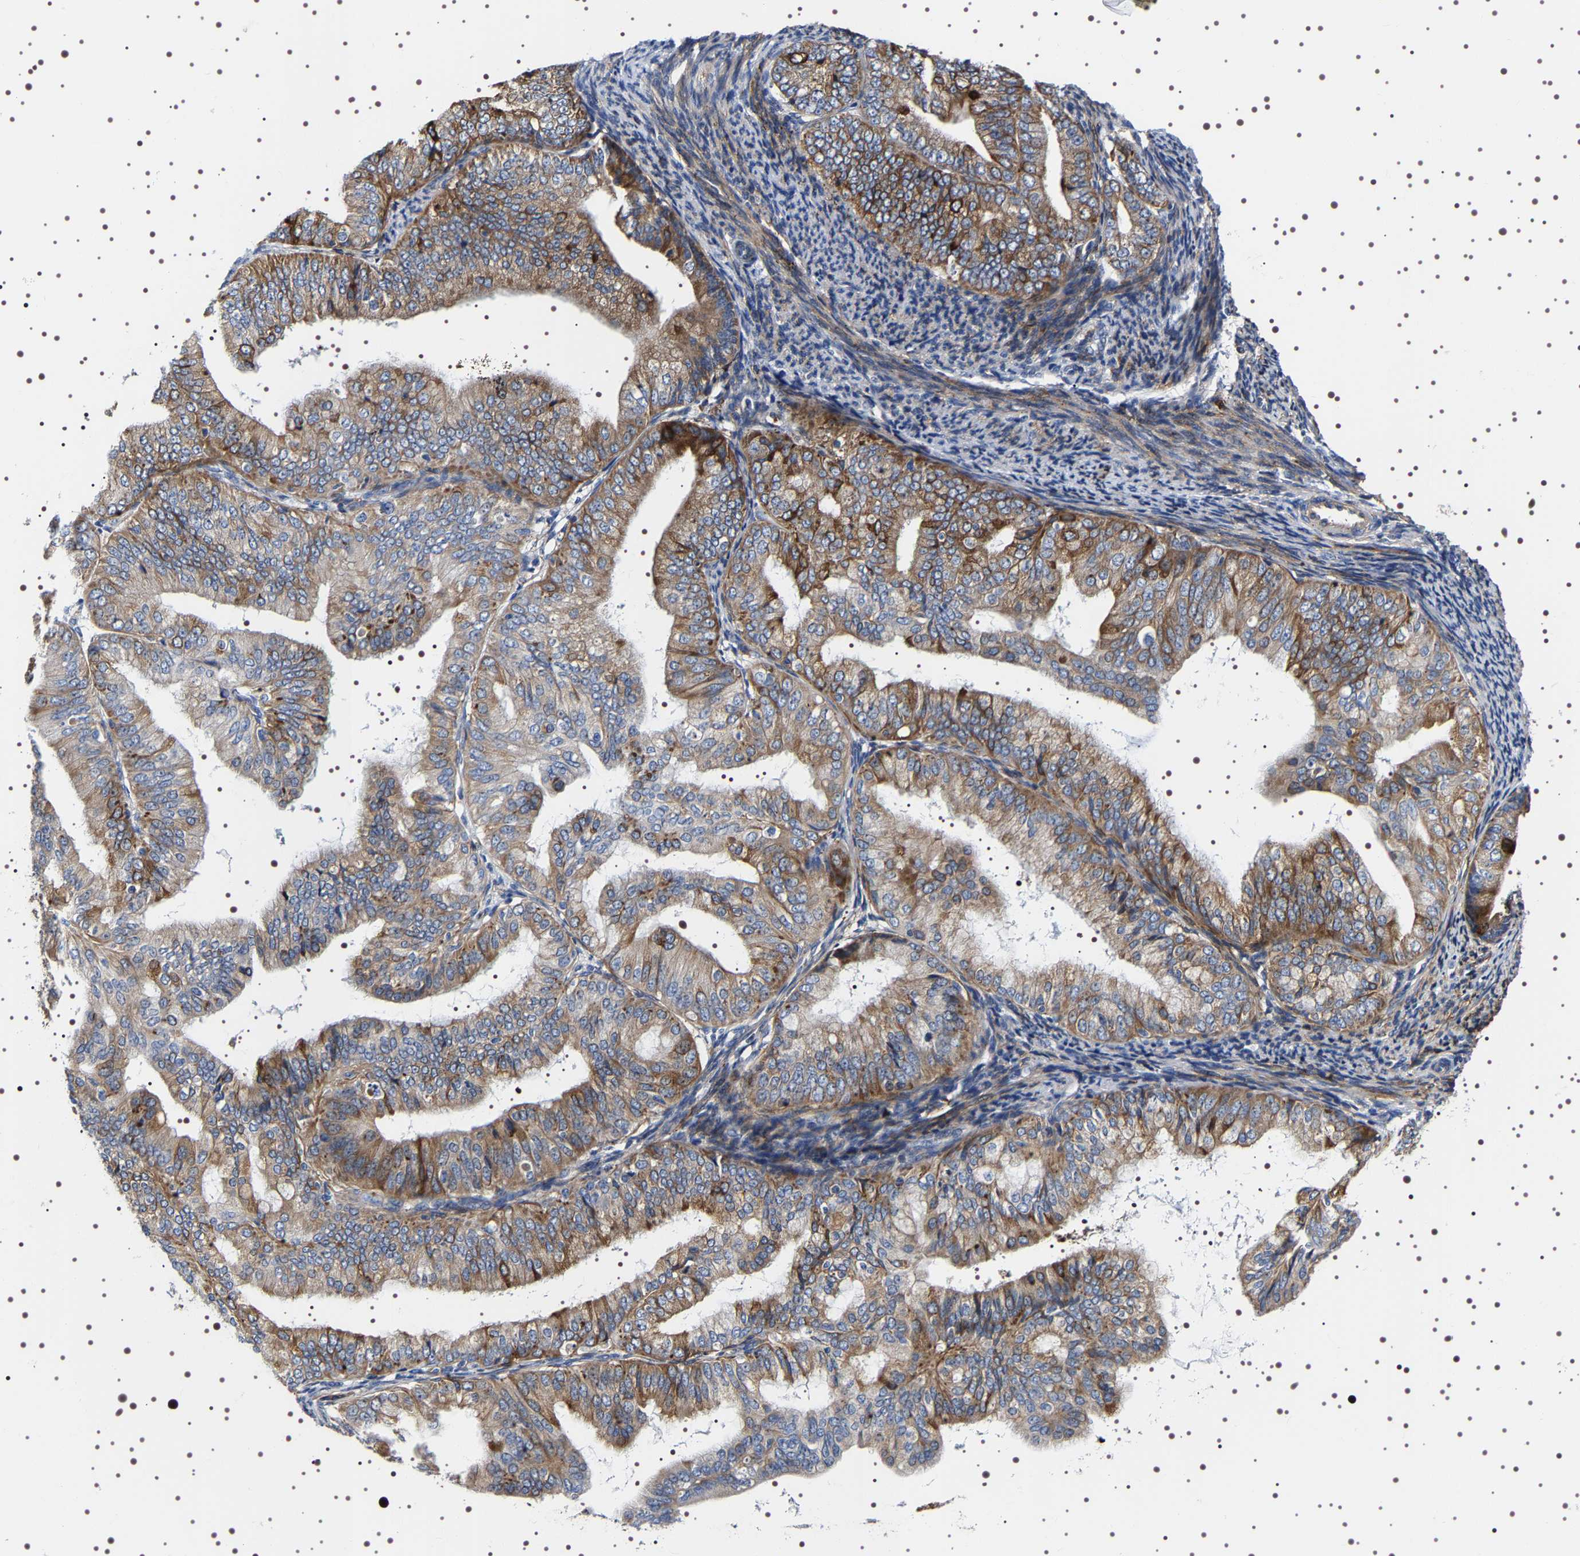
{"staining": {"intensity": "moderate", "quantity": ">75%", "location": "cytoplasmic/membranous"}, "tissue": "endometrial cancer", "cell_type": "Tumor cells", "image_type": "cancer", "snomed": [{"axis": "morphology", "description": "Adenocarcinoma, NOS"}, {"axis": "topography", "description": "Endometrium"}], "caption": "Immunohistochemistry (IHC) (DAB (3,3'-diaminobenzidine)) staining of human endometrial adenocarcinoma displays moderate cytoplasmic/membranous protein staining in about >75% of tumor cells. (DAB = brown stain, brightfield microscopy at high magnification).", "gene": "SQLE", "patient": {"sex": "female", "age": 63}}